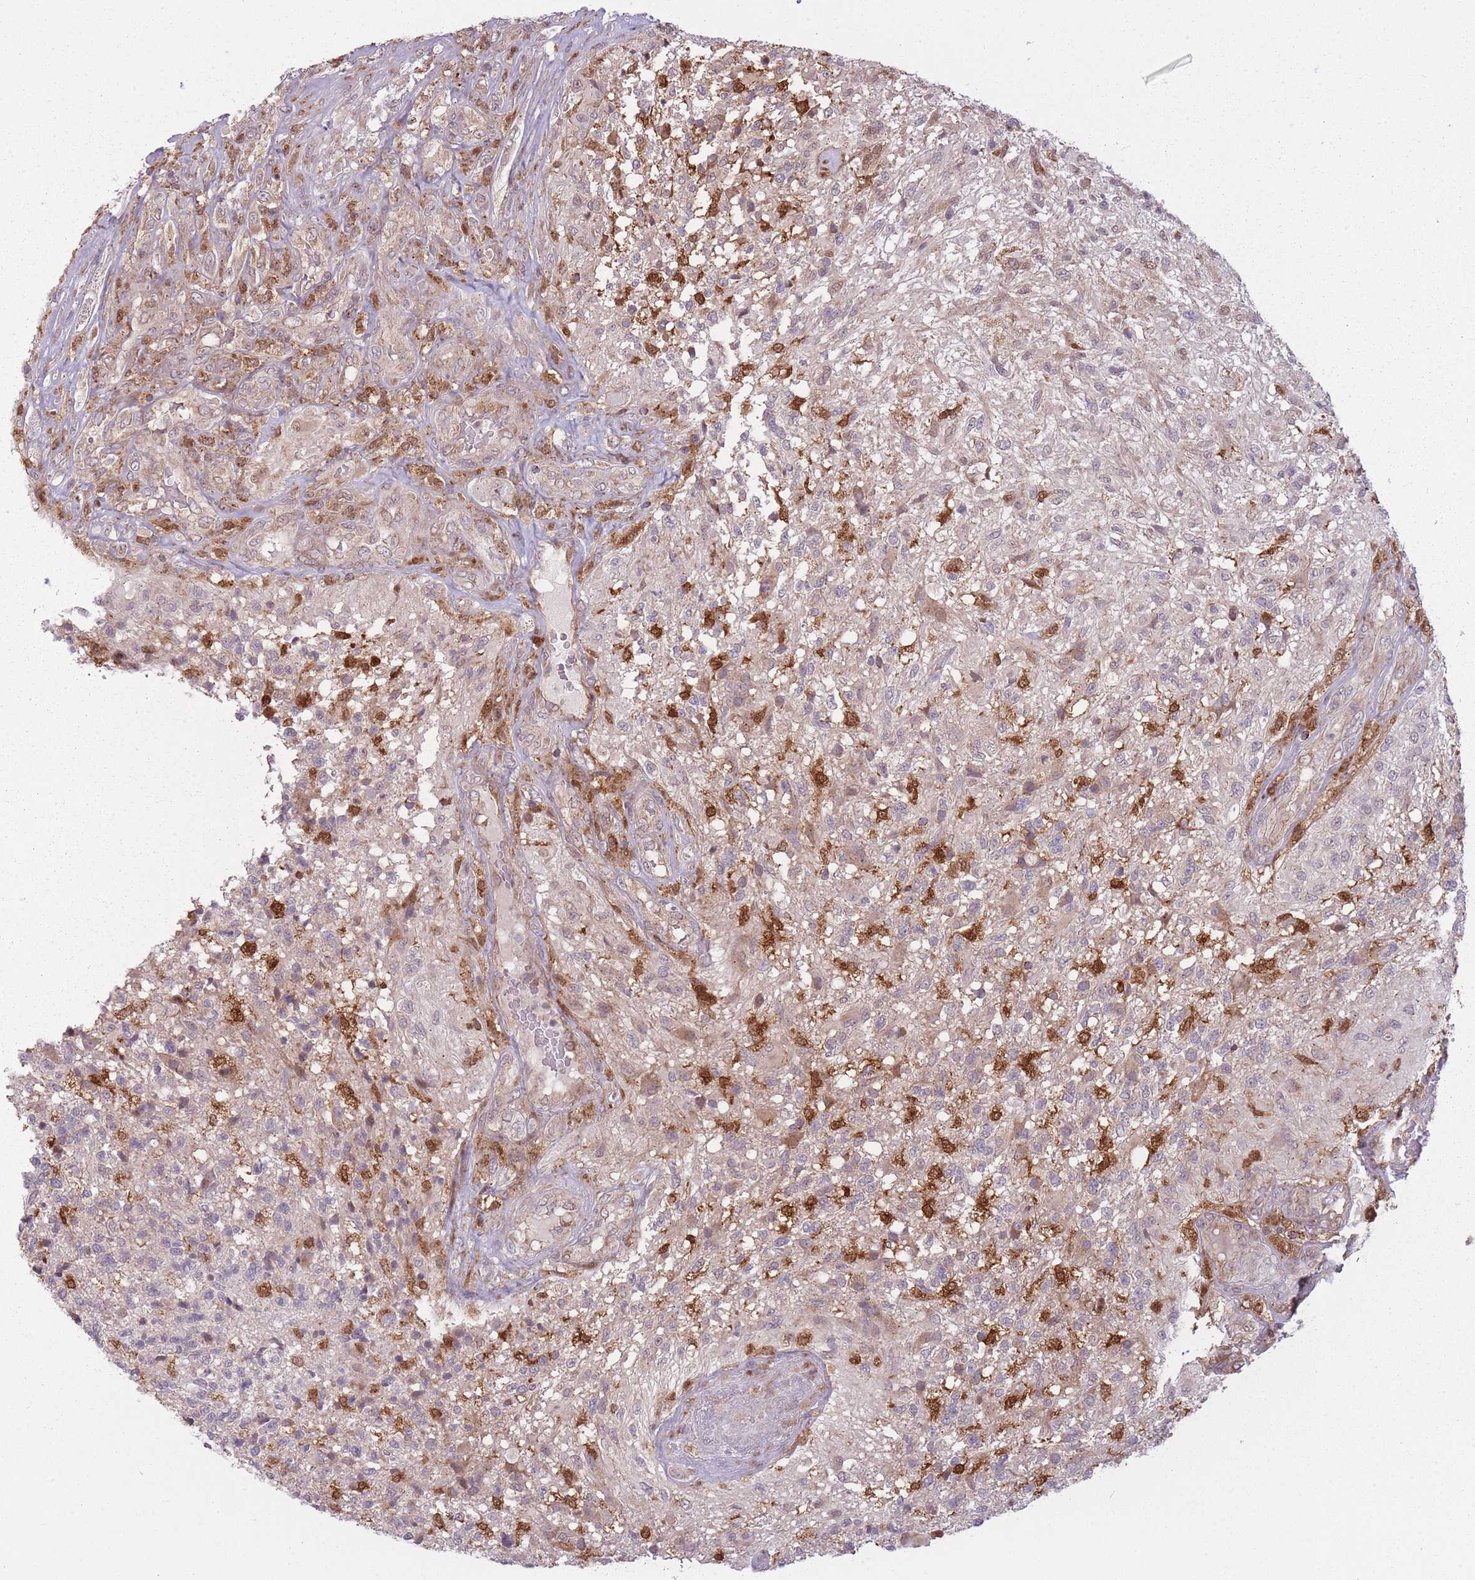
{"staining": {"intensity": "negative", "quantity": "none", "location": "none"}, "tissue": "glioma", "cell_type": "Tumor cells", "image_type": "cancer", "snomed": [{"axis": "morphology", "description": "Glioma, malignant, High grade"}, {"axis": "topography", "description": "Brain"}], "caption": "This is an immunohistochemistry (IHC) image of malignant high-grade glioma. There is no positivity in tumor cells.", "gene": "LGALS9", "patient": {"sex": "male", "age": 56}}